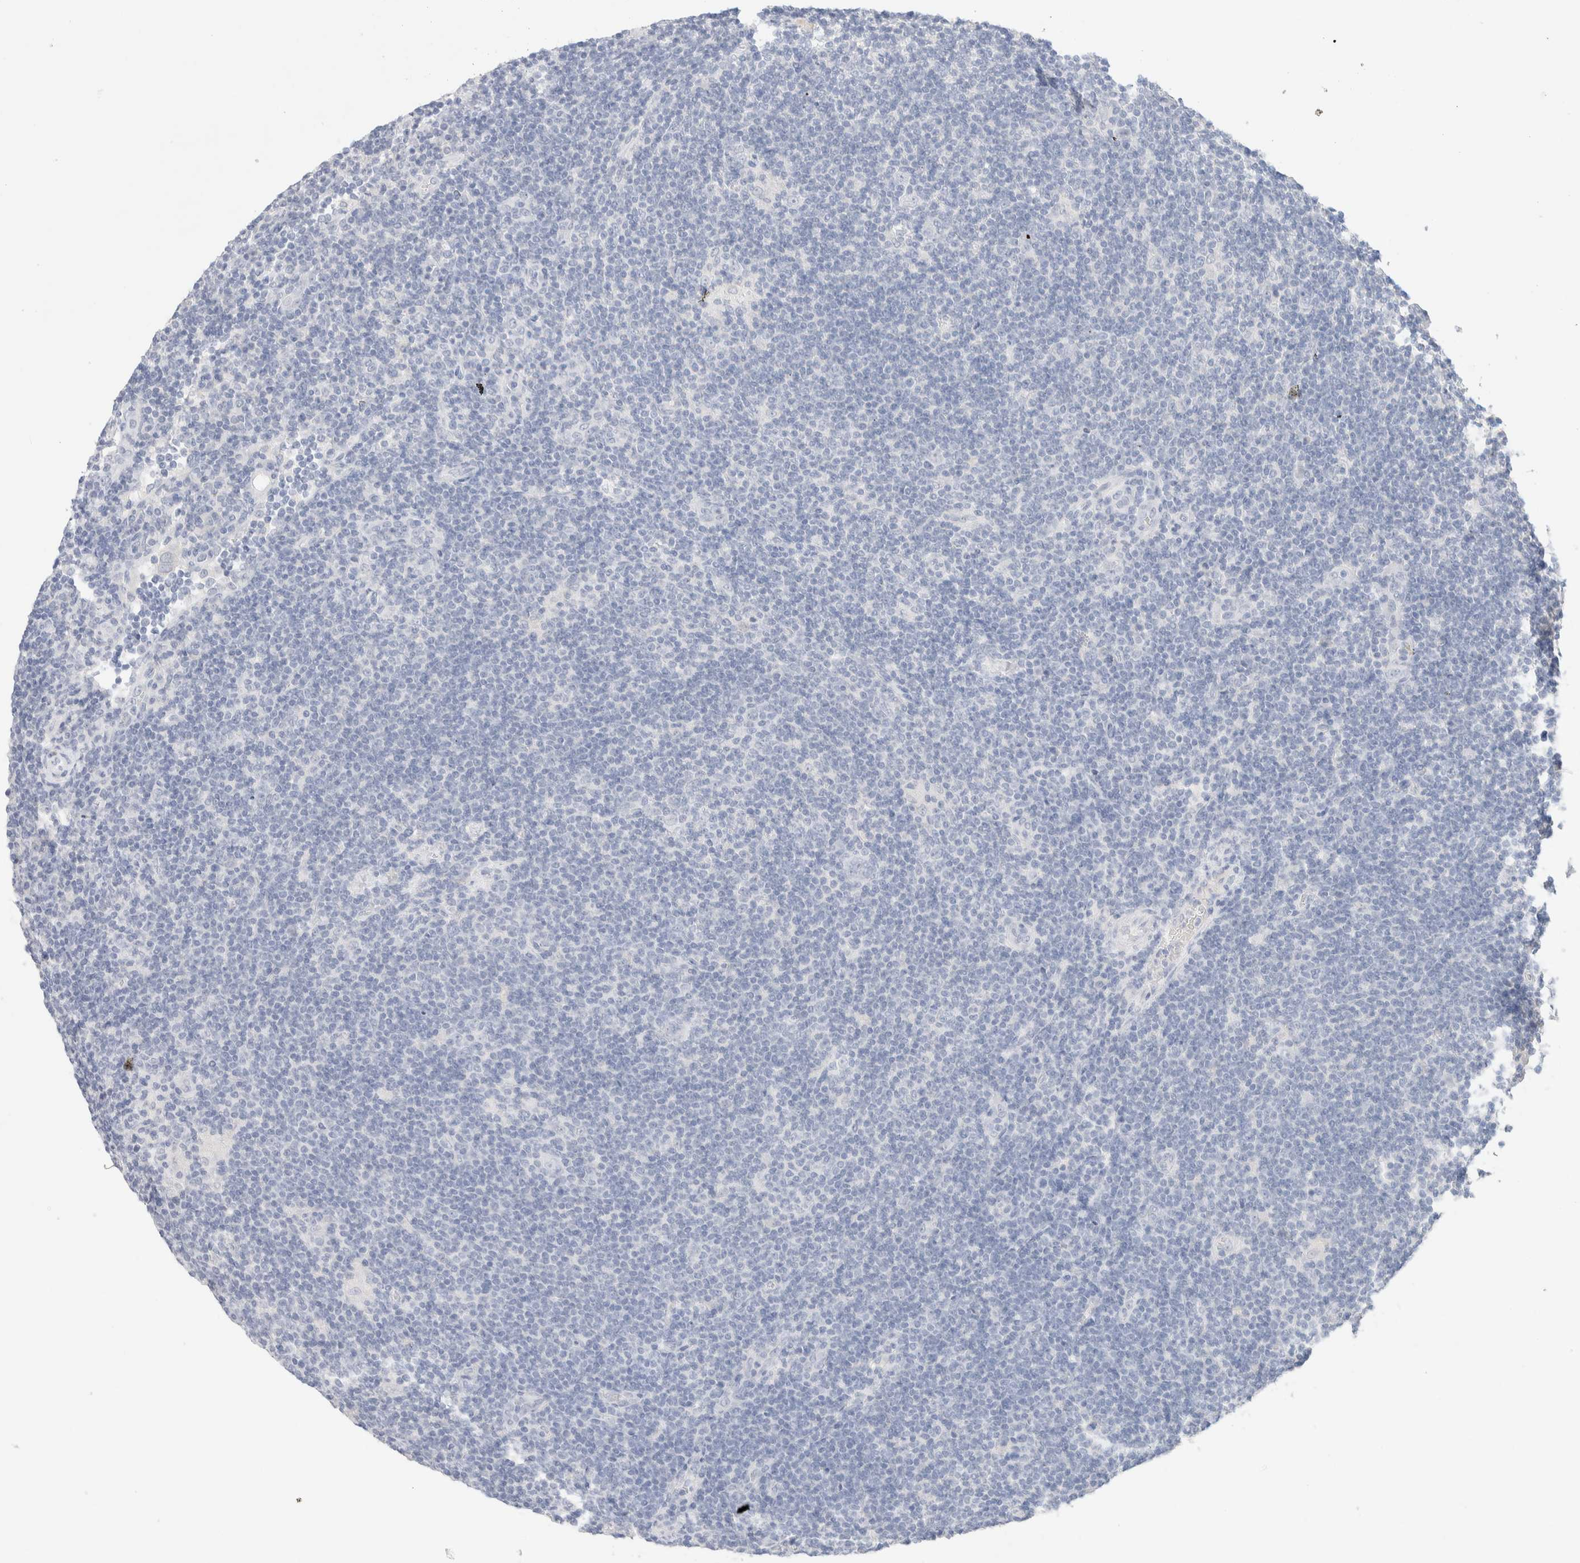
{"staining": {"intensity": "negative", "quantity": "none", "location": "none"}, "tissue": "lymphoma", "cell_type": "Tumor cells", "image_type": "cancer", "snomed": [{"axis": "morphology", "description": "Hodgkin's disease, NOS"}, {"axis": "topography", "description": "Lymph node"}], "caption": "Immunohistochemistry of Hodgkin's disease demonstrates no positivity in tumor cells.", "gene": "RIDA", "patient": {"sex": "female", "age": 57}}